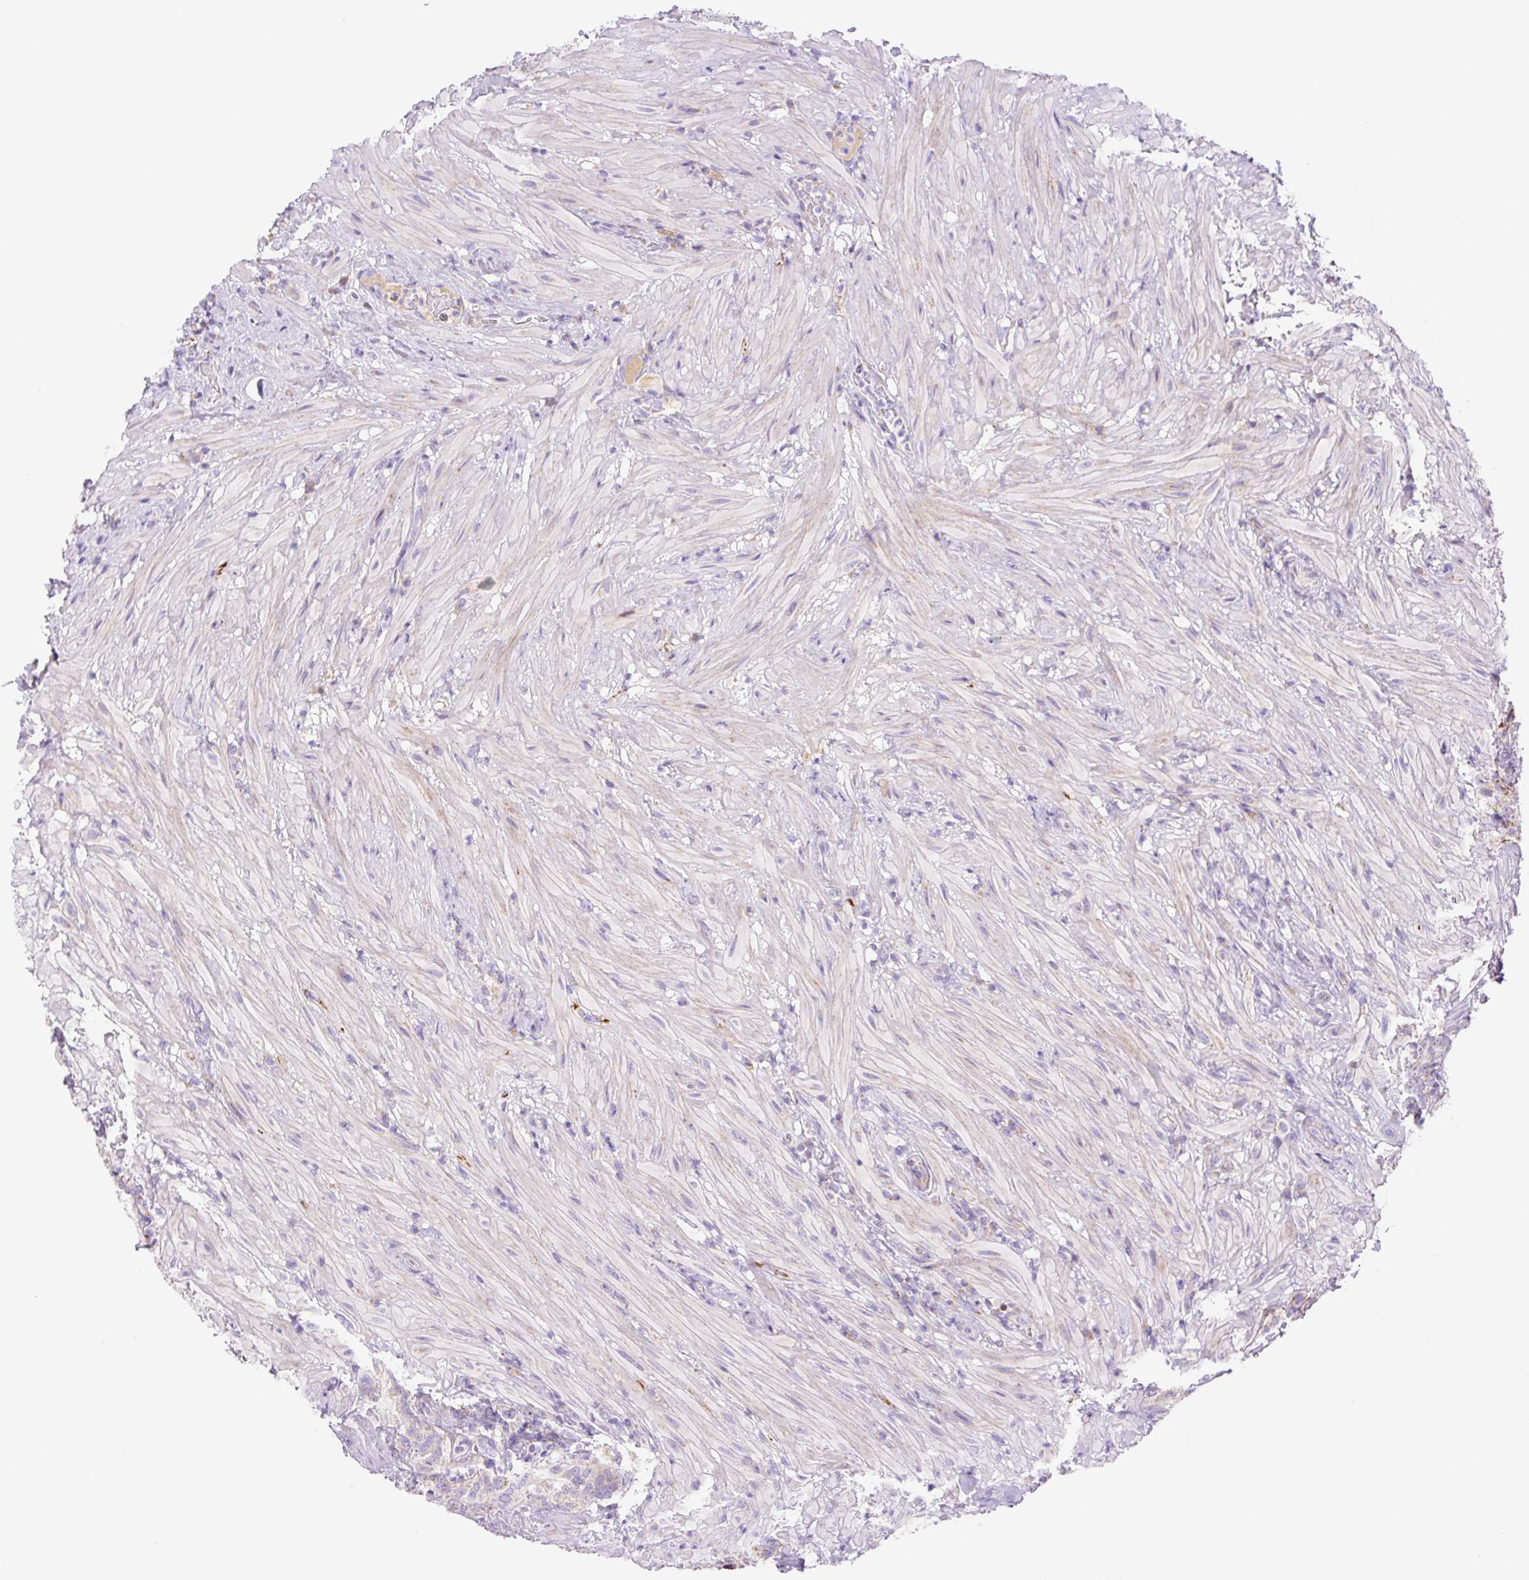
{"staining": {"intensity": "moderate", "quantity": "25%-75%", "location": "cytoplasmic/membranous"}, "tissue": "seminal vesicle", "cell_type": "Glandular cells", "image_type": "normal", "snomed": [{"axis": "morphology", "description": "Normal tissue, NOS"}, {"axis": "topography", "description": "Seminal veicle"}], "caption": "Protein staining of unremarkable seminal vesicle reveals moderate cytoplasmic/membranous expression in approximately 25%-75% of glandular cells.", "gene": "ETNK2", "patient": {"sex": "male", "age": 68}}